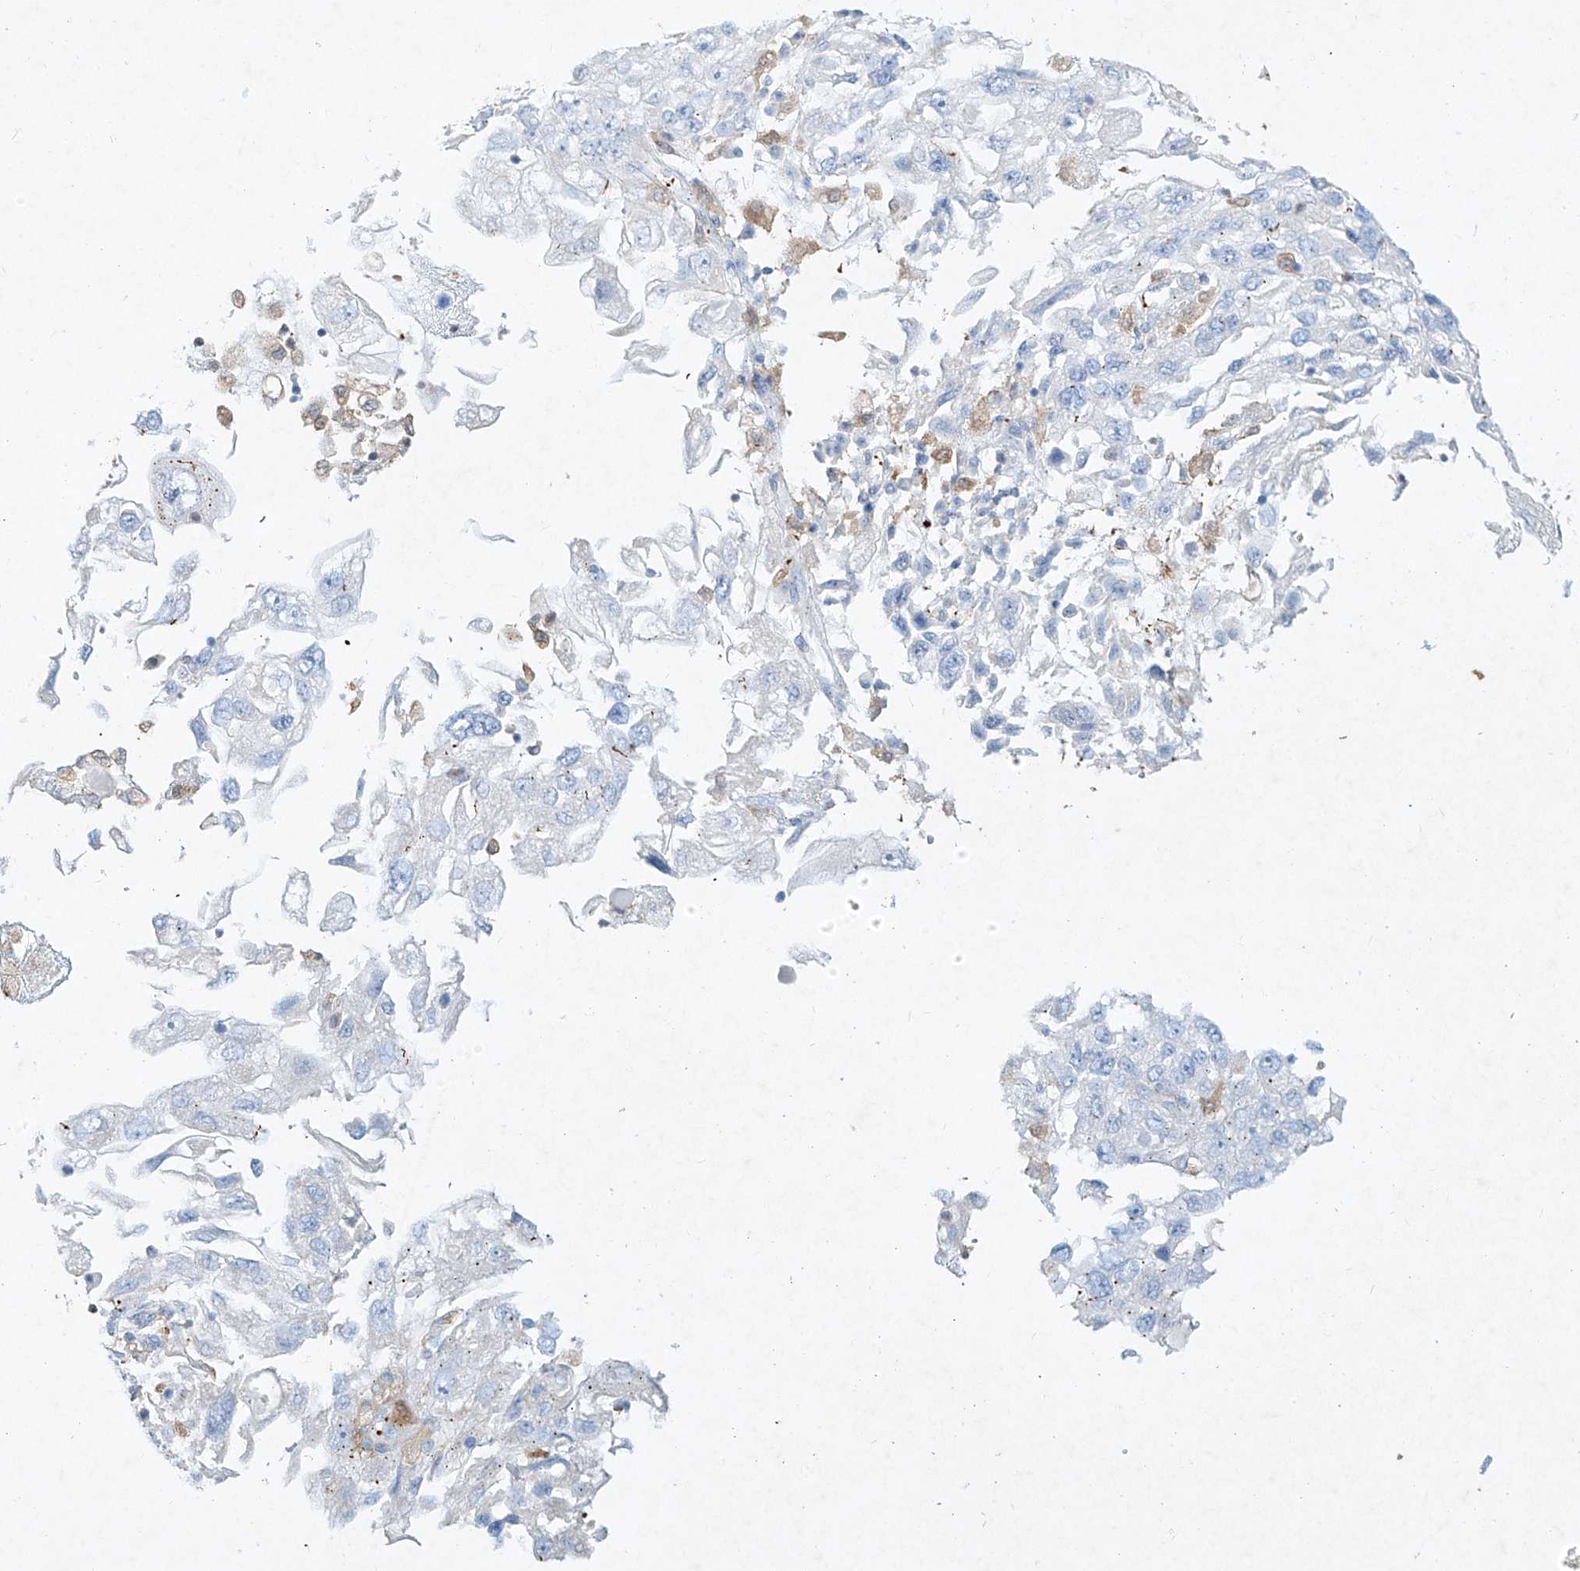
{"staining": {"intensity": "negative", "quantity": "none", "location": "none"}, "tissue": "endometrial cancer", "cell_type": "Tumor cells", "image_type": "cancer", "snomed": [{"axis": "morphology", "description": "Adenocarcinoma, NOS"}, {"axis": "topography", "description": "Endometrium"}], "caption": "Protein analysis of endometrial cancer (adenocarcinoma) shows no significant staining in tumor cells.", "gene": "PLEK", "patient": {"sex": "female", "age": 49}}